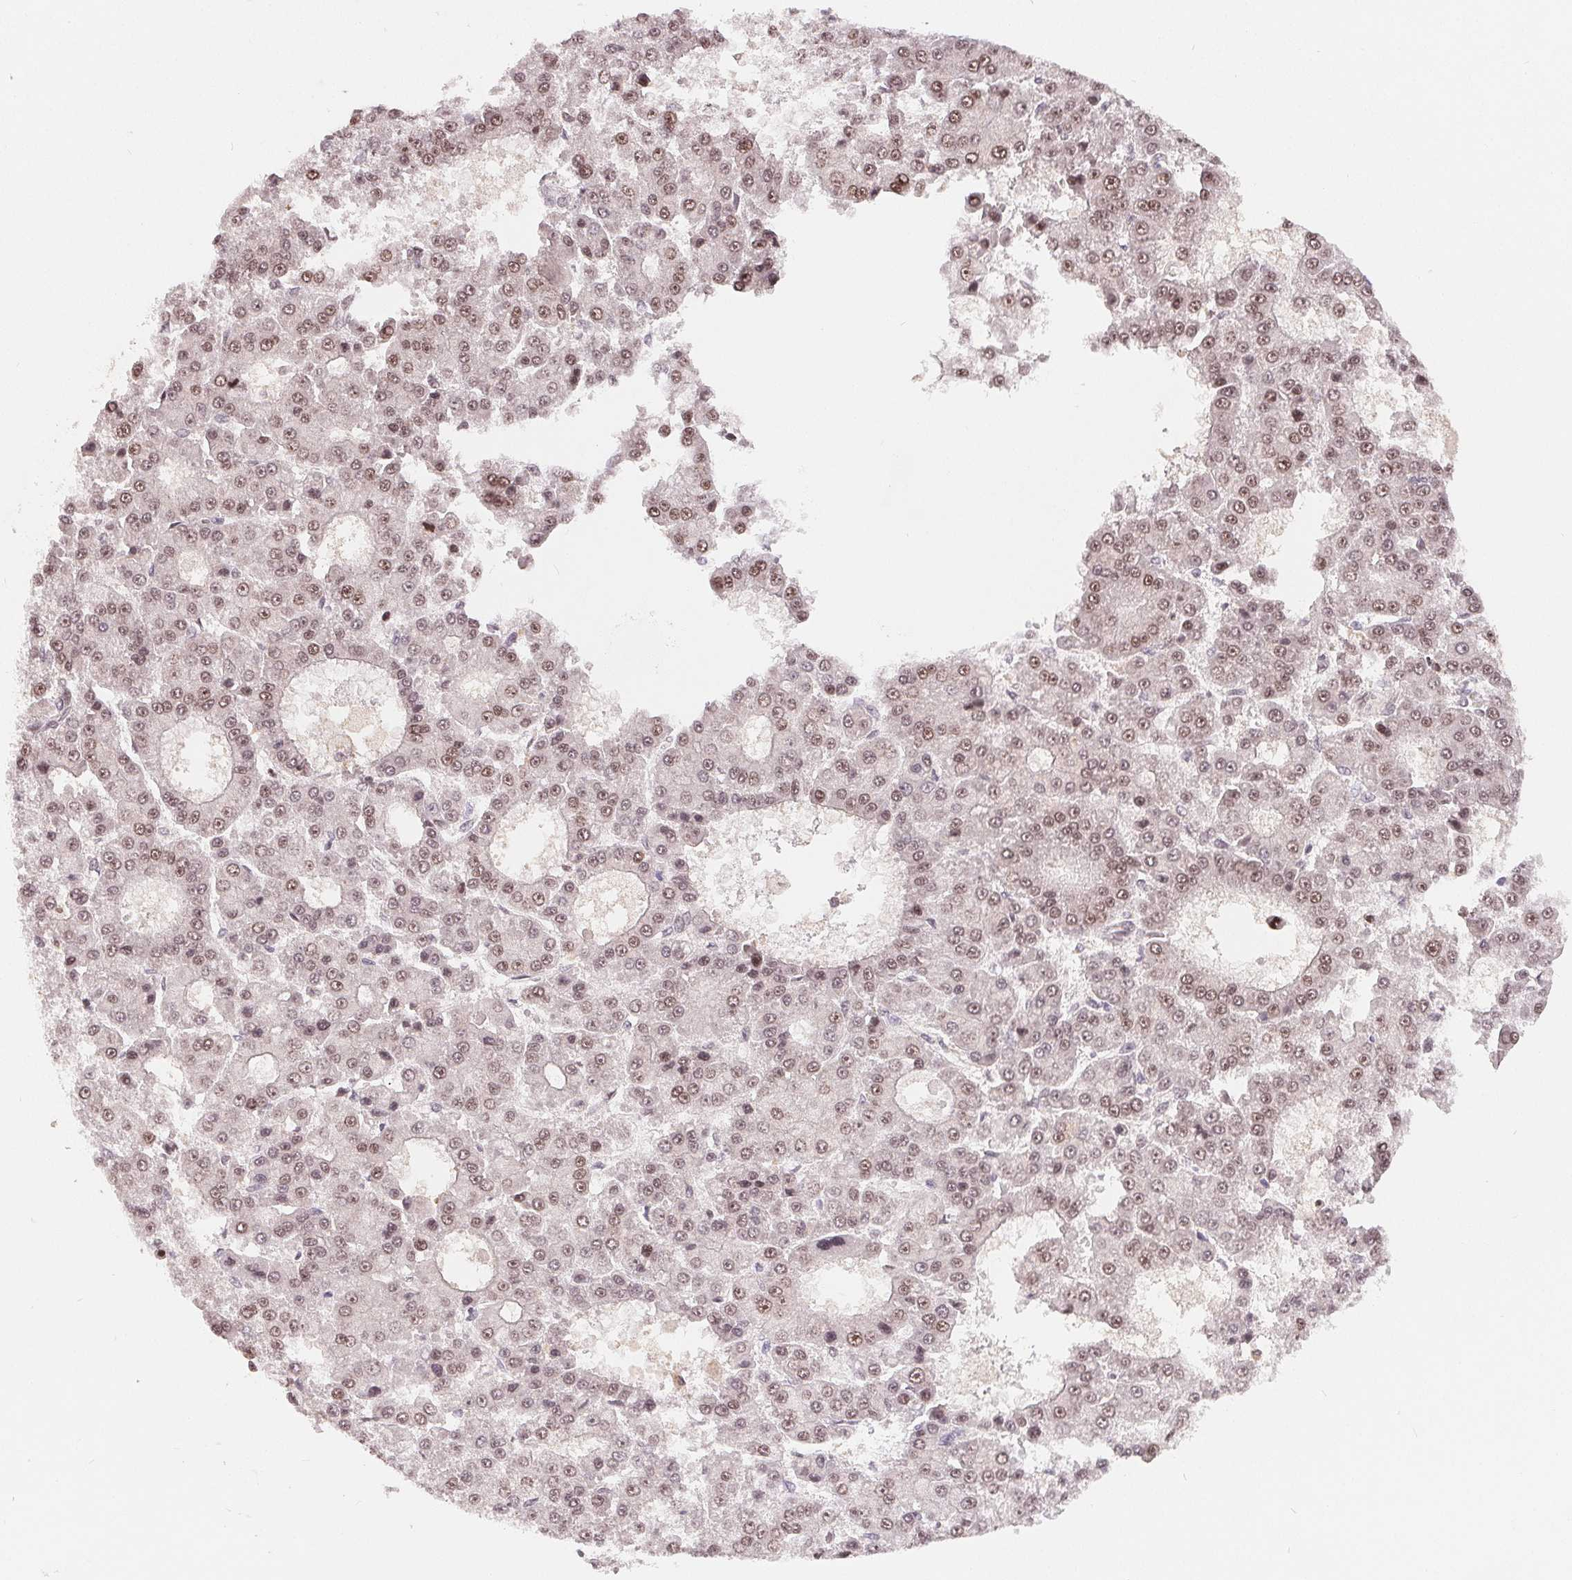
{"staining": {"intensity": "moderate", "quantity": ">75%", "location": "nuclear"}, "tissue": "liver cancer", "cell_type": "Tumor cells", "image_type": "cancer", "snomed": [{"axis": "morphology", "description": "Carcinoma, Hepatocellular, NOS"}, {"axis": "topography", "description": "Liver"}], "caption": "DAB immunohistochemical staining of liver cancer displays moderate nuclear protein staining in approximately >75% of tumor cells.", "gene": "HMGN3", "patient": {"sex": "male", "age": 70}}